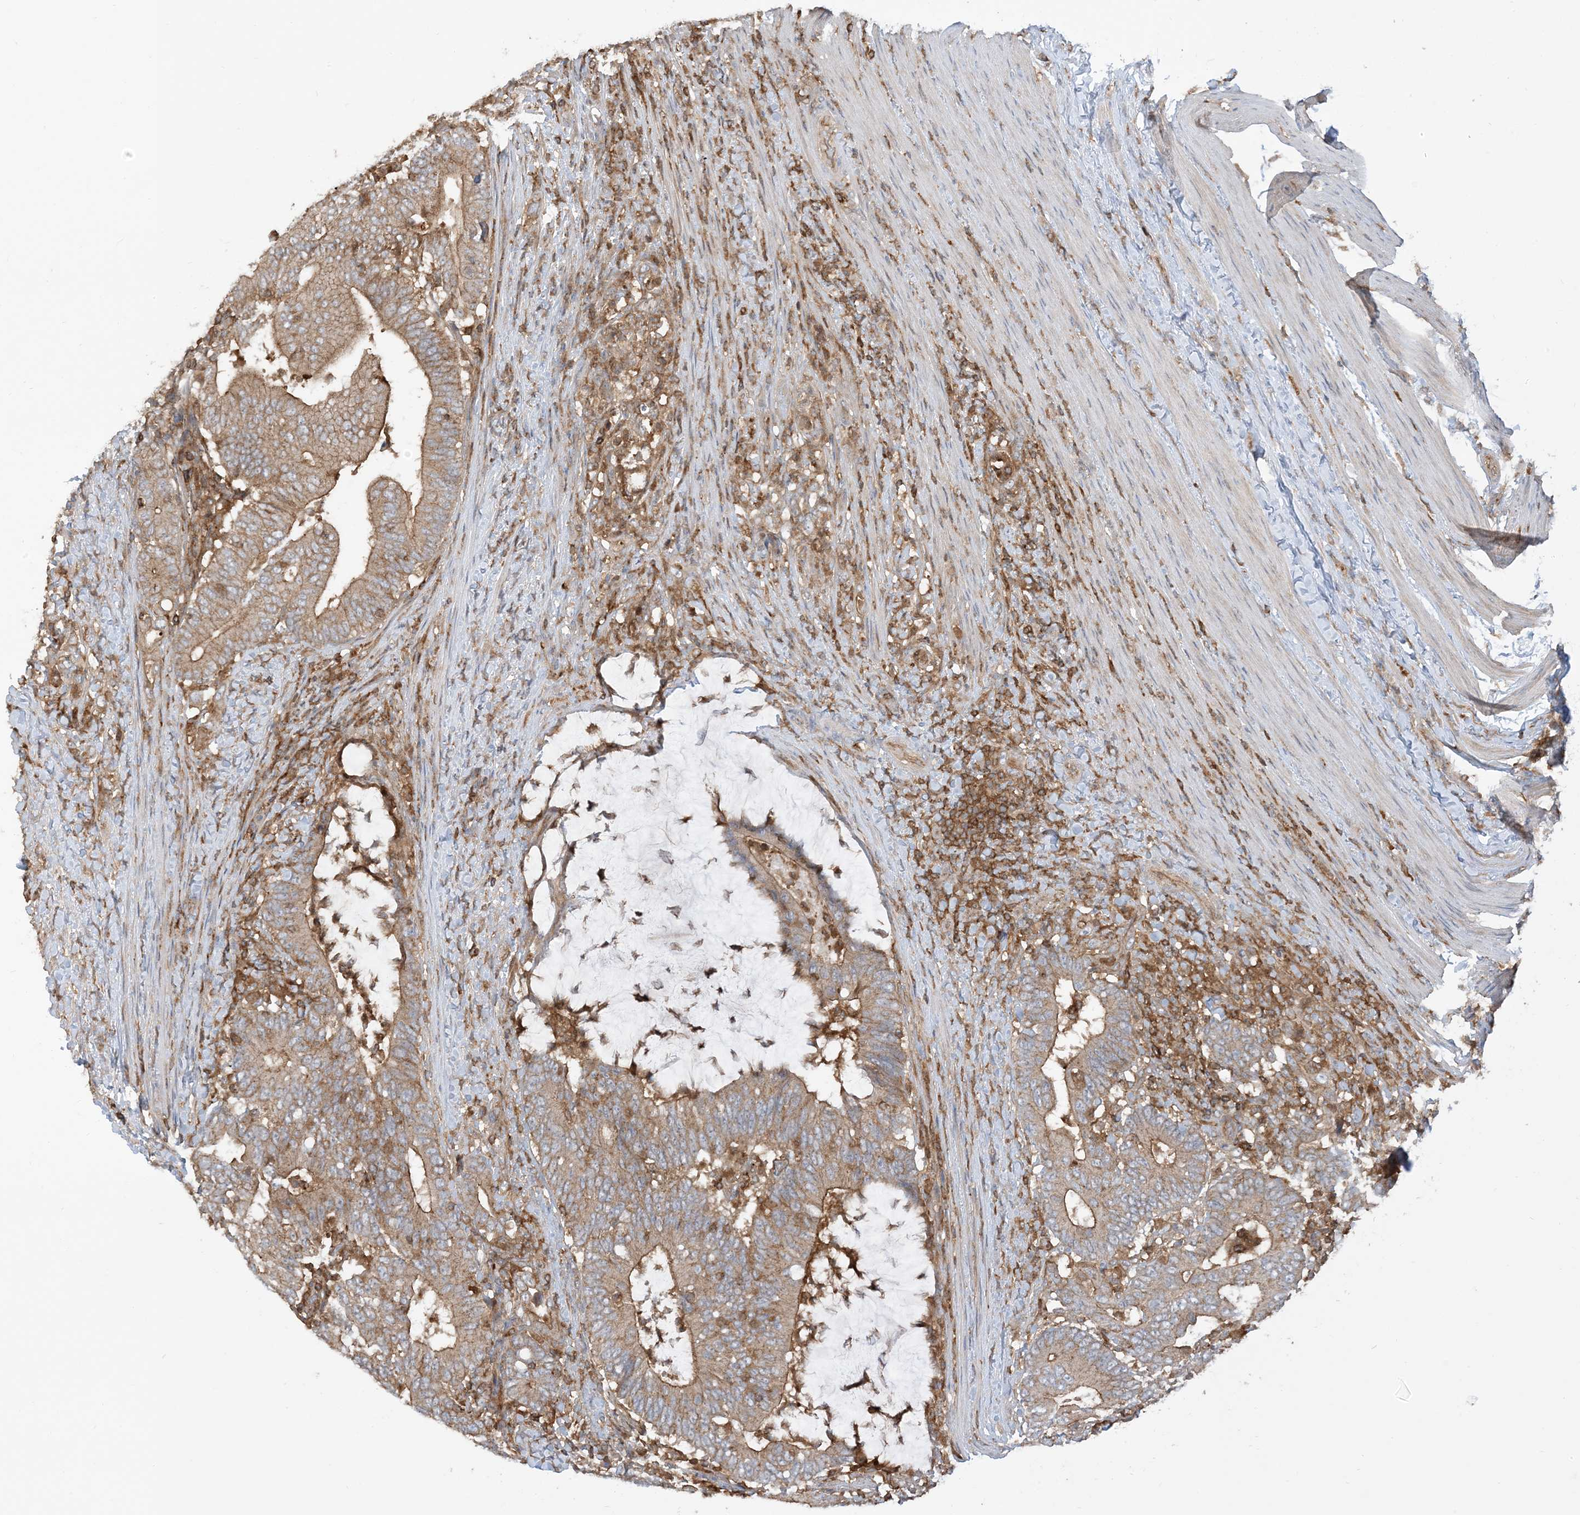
{"staining": {"intensity": "moderate", "quantity": ">75%", "location": "cytoplasmic/membranous"}, "tissue": "colorectal cancer", "cell_type": "Tumor cells", "image_type": "cancer", "snomed": [{"axis": "morphology", "description": "Adenocarcinoma, NOS"}, {"axis": "topography", "description": "Colon"}], "caption": "The image shows immunohistochemical staining of colorectal cancer. There is moderate cytoplasmic/membranous positivity is present in about >75% of tumor cells. (DAB IHC with brightfield microscopy, high magnification).", "gene": "CAPZB", "patient": {"sex": "female", "age": 66}}